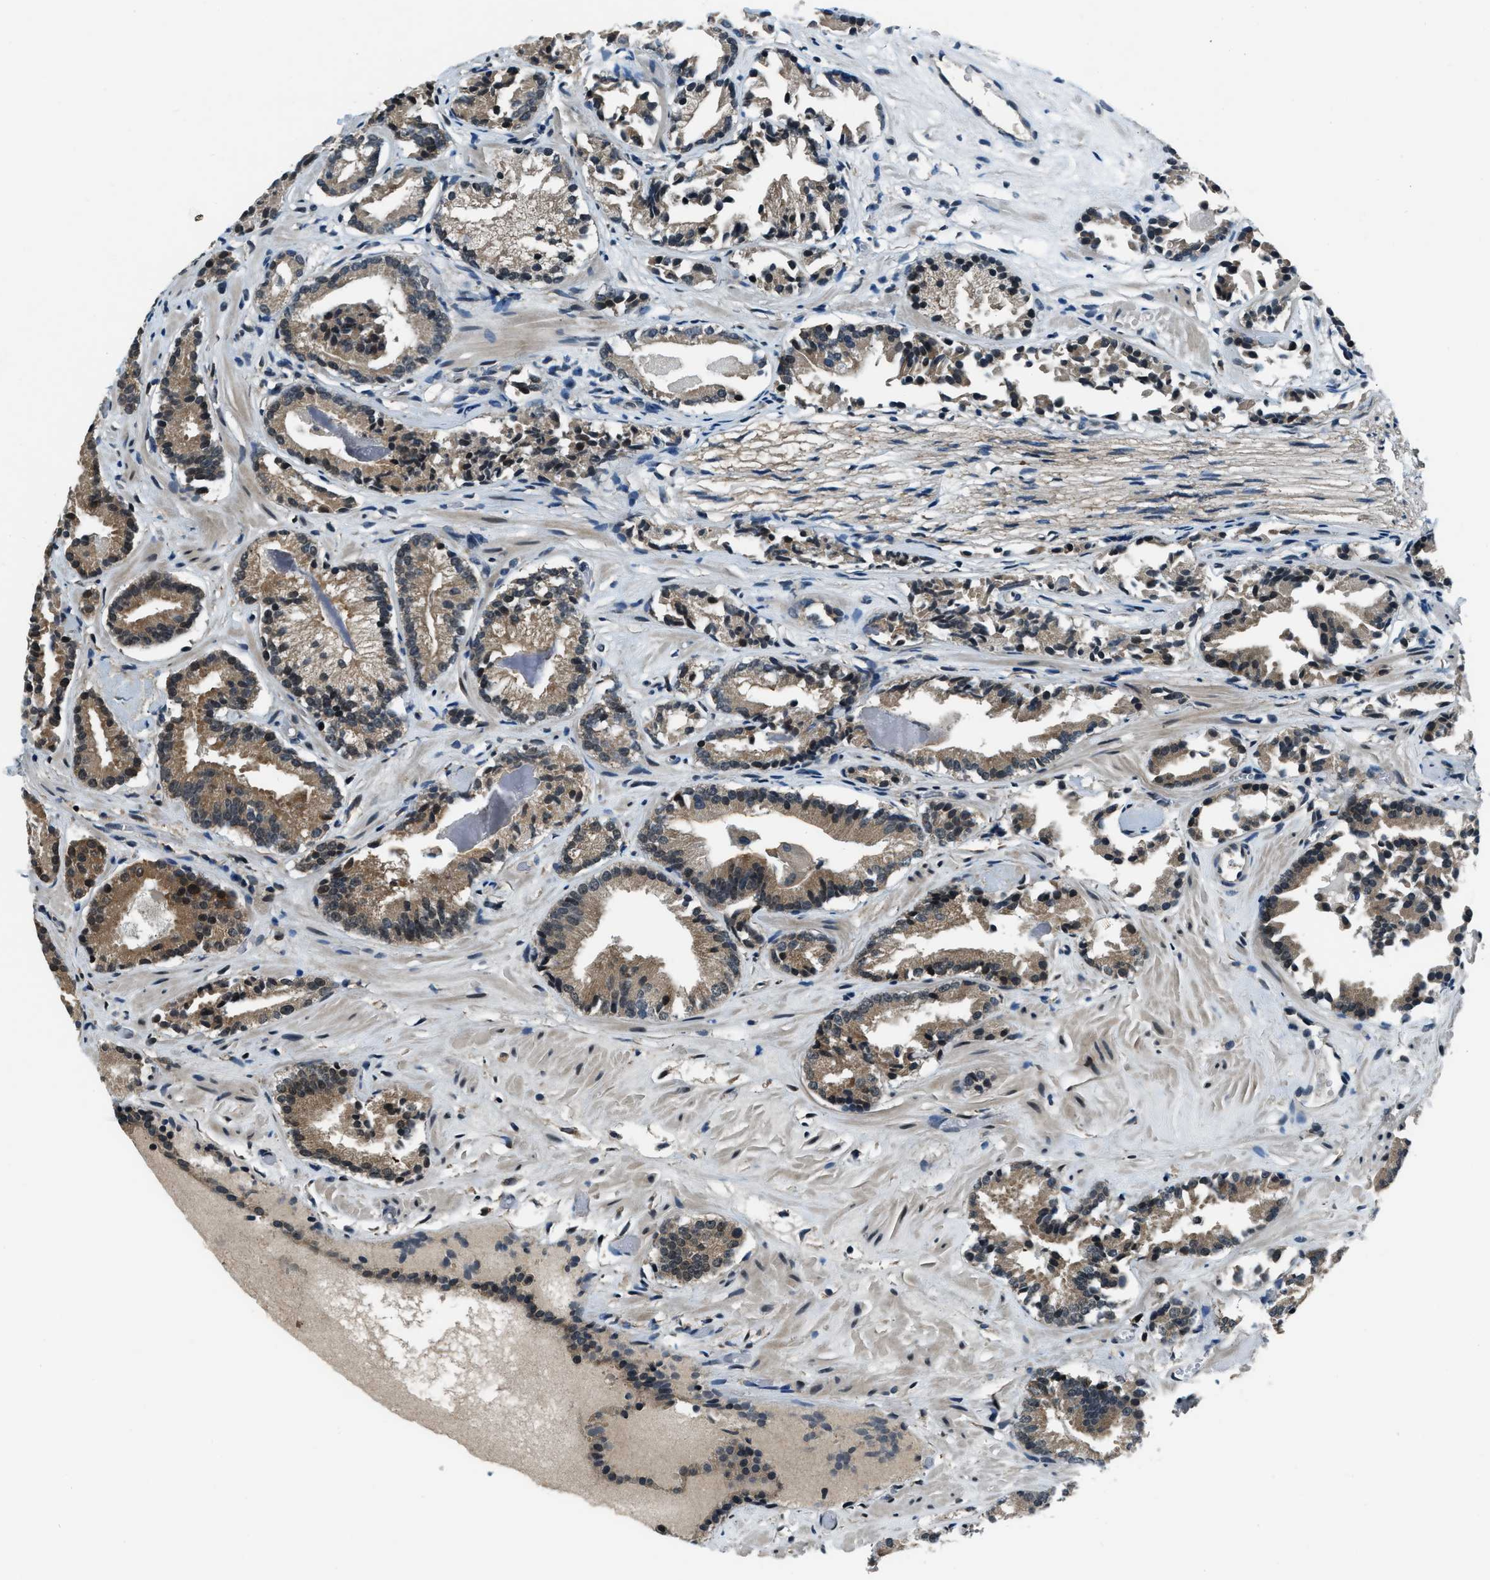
{"staining": {"intensity": "moderate", "quantity": "<25%", "location": "cytoplasmic/membranous,nuclear"}, "tissue": "prostate cancer", "cell_type": "Tumor cells", "image_type": "cancer", "snomed": [{"axis": "morphology", "description": "Adenocarcinoma, Low grade"}, {"axis": "topography", "description": "Prostate"}], "caption": "Human prostate cancer stained for a protein (brown) exhibits moderate cytoplasmic/membranous and nuclear positive staining in about <25% of tumor cells.", "gene": "NUDCD3", "patient": {"sex": "male", "age": 51}}